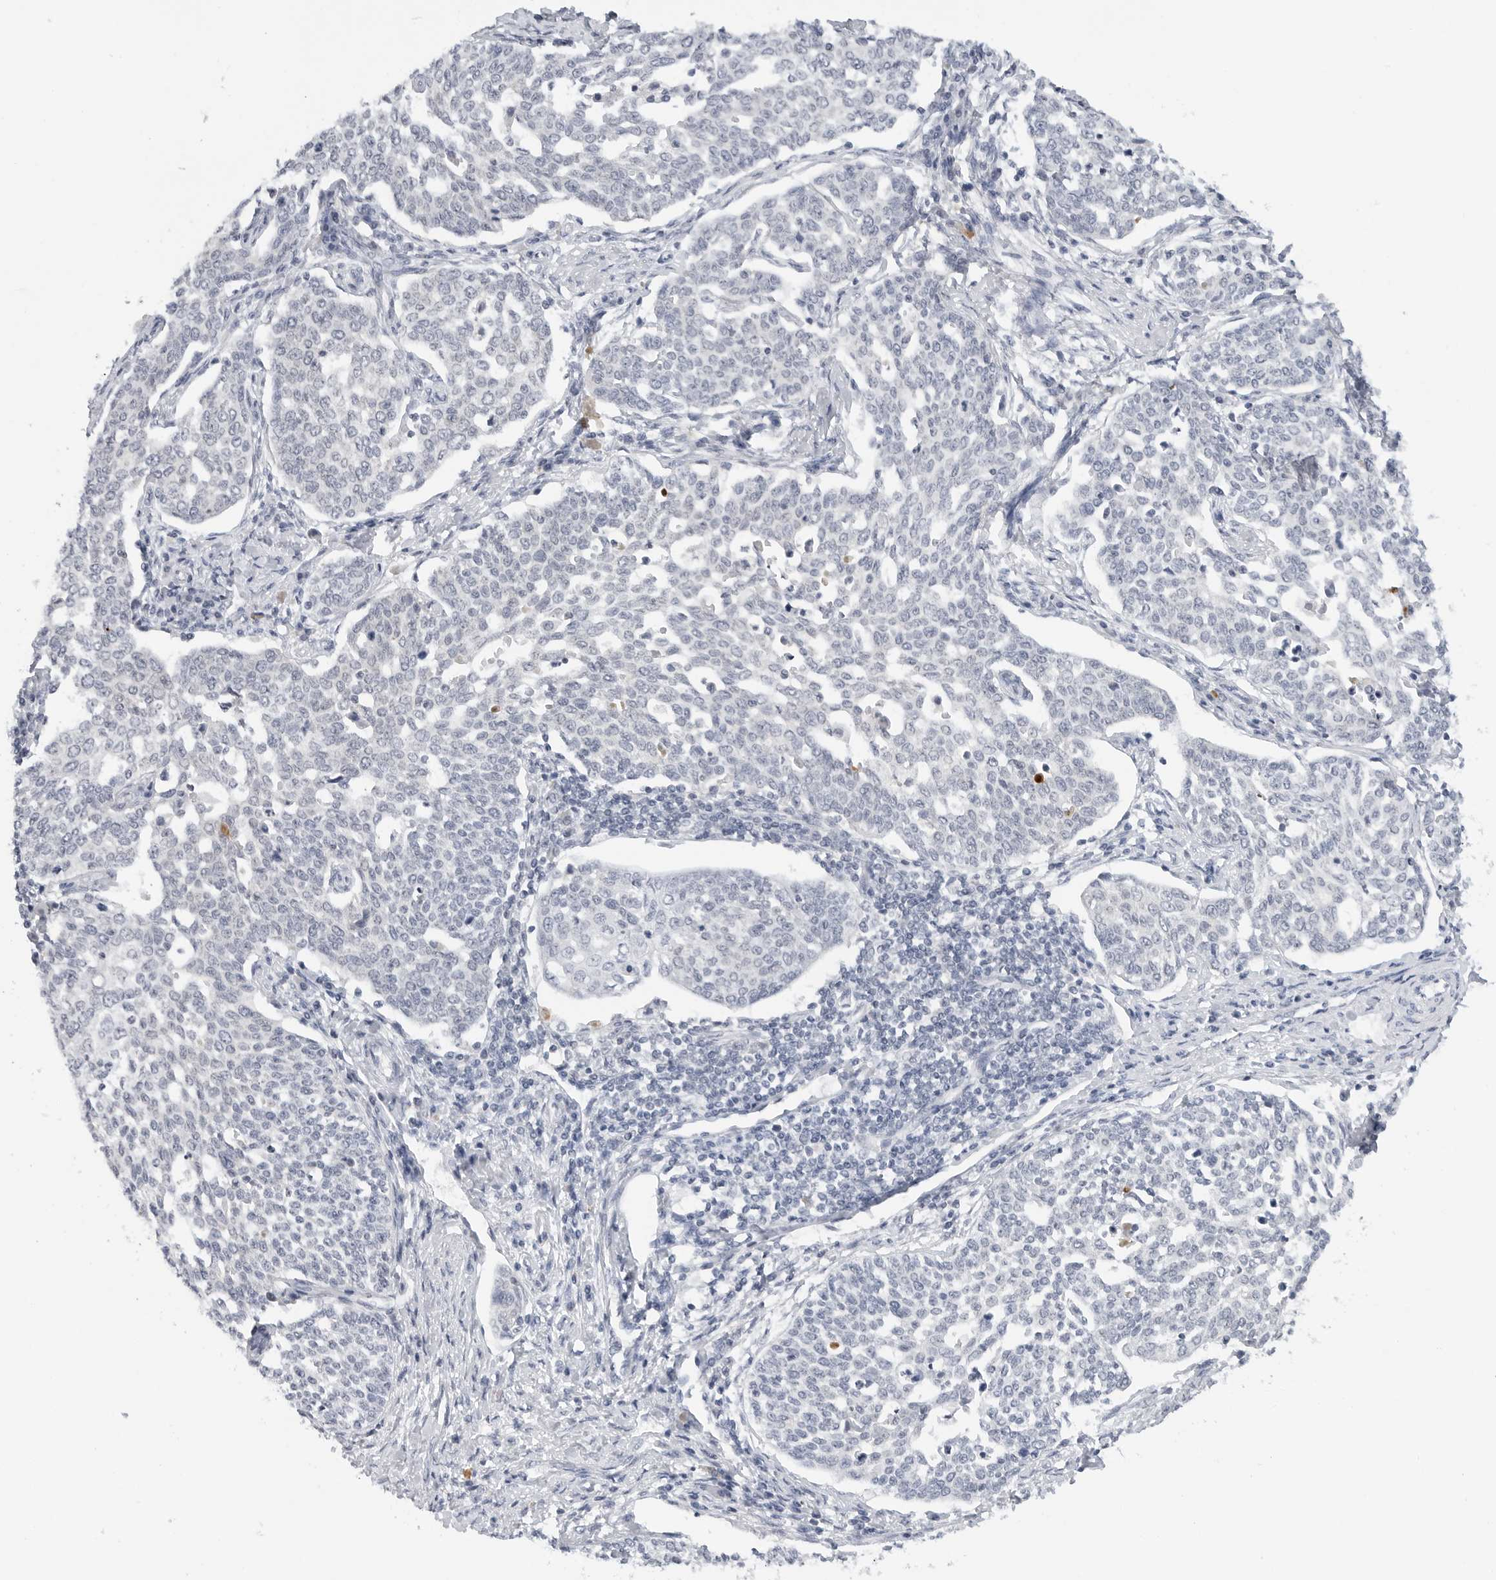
{"staining": {"intensity": "negative", "quantity": "none", "location": "none"}, "tissue": "cervical cancer", "cell_type": "Tumor cells", "image_type": "cancer", "snomed": [{"axis": "morphology", "description": "Squamous cell carcinoma, NOS"}, {"axis": "topography", "description": "Cervix"}], "caption": "Human cervical squamous cell carcinoma stained for a protein using immunohistochemistry (IHC) shows no expression in tumor cells.", "gene": "MAP2K5", "patient": {"sex": "female", "age": 34}}